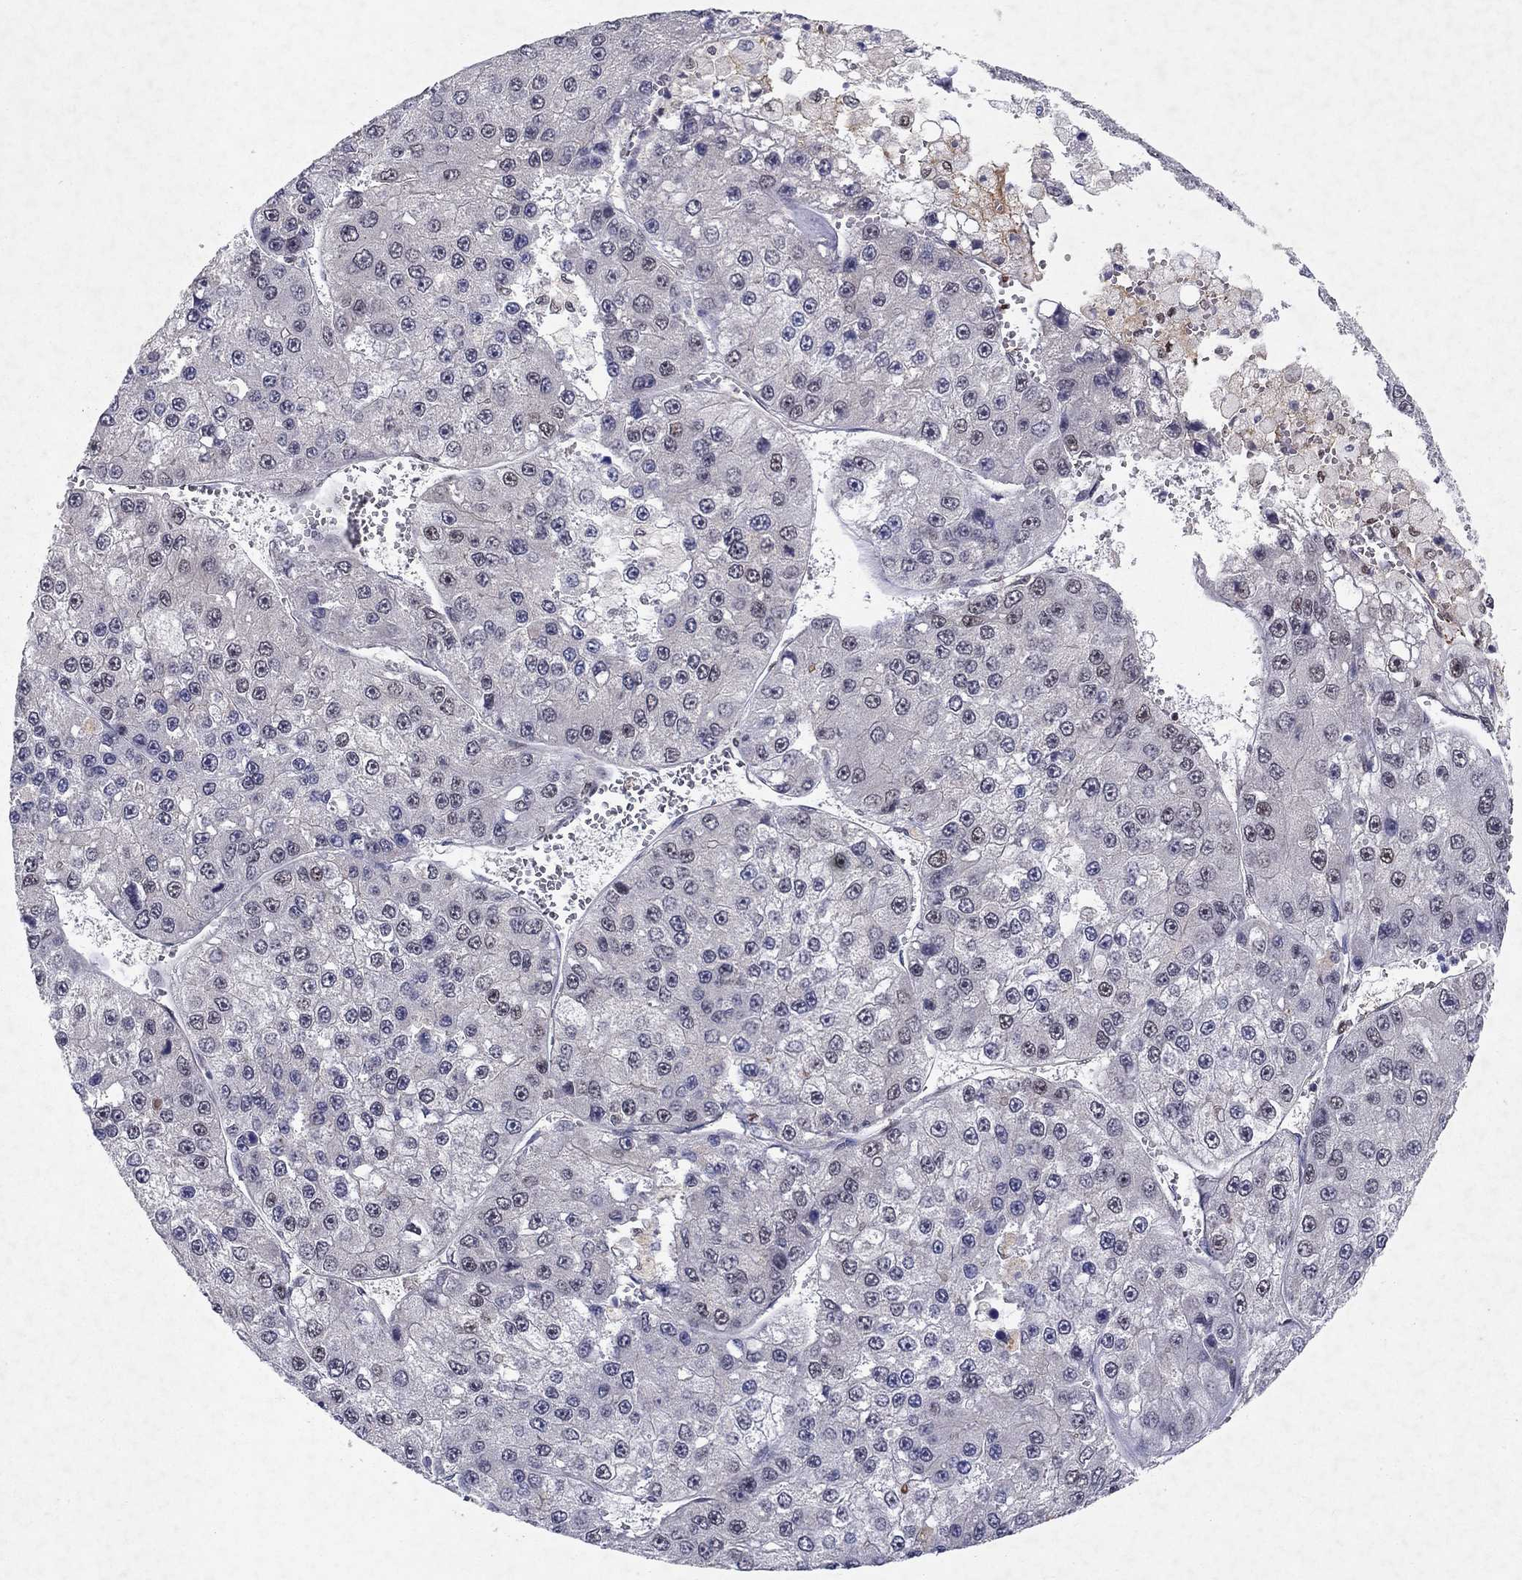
{"staining": {"intensity": "moderate", "quantity": "<25%", "location": "nuclear"}, "tissue": "liver cancer", "cell_type": "Tumor cells", "image_type": "cancer", "snomed": [{"axis": "morphology", "description": "Carcinoma, Hepatocellular, NOS"}, {"axis": "topography", "description": "Liver"}], "caption": "Immunohistochemical staining of human liver cancer (hepatocellular carcinoma) reveals low levels of moderate nuclear protein positivity in about <25% of tumor cells. (DAB (3,3'-diaminobenzidine) = brown stain, brightfield microscopy at high magnification).", "gene": "CRTC1", "patient": {"sex": "female", "age": 73}}